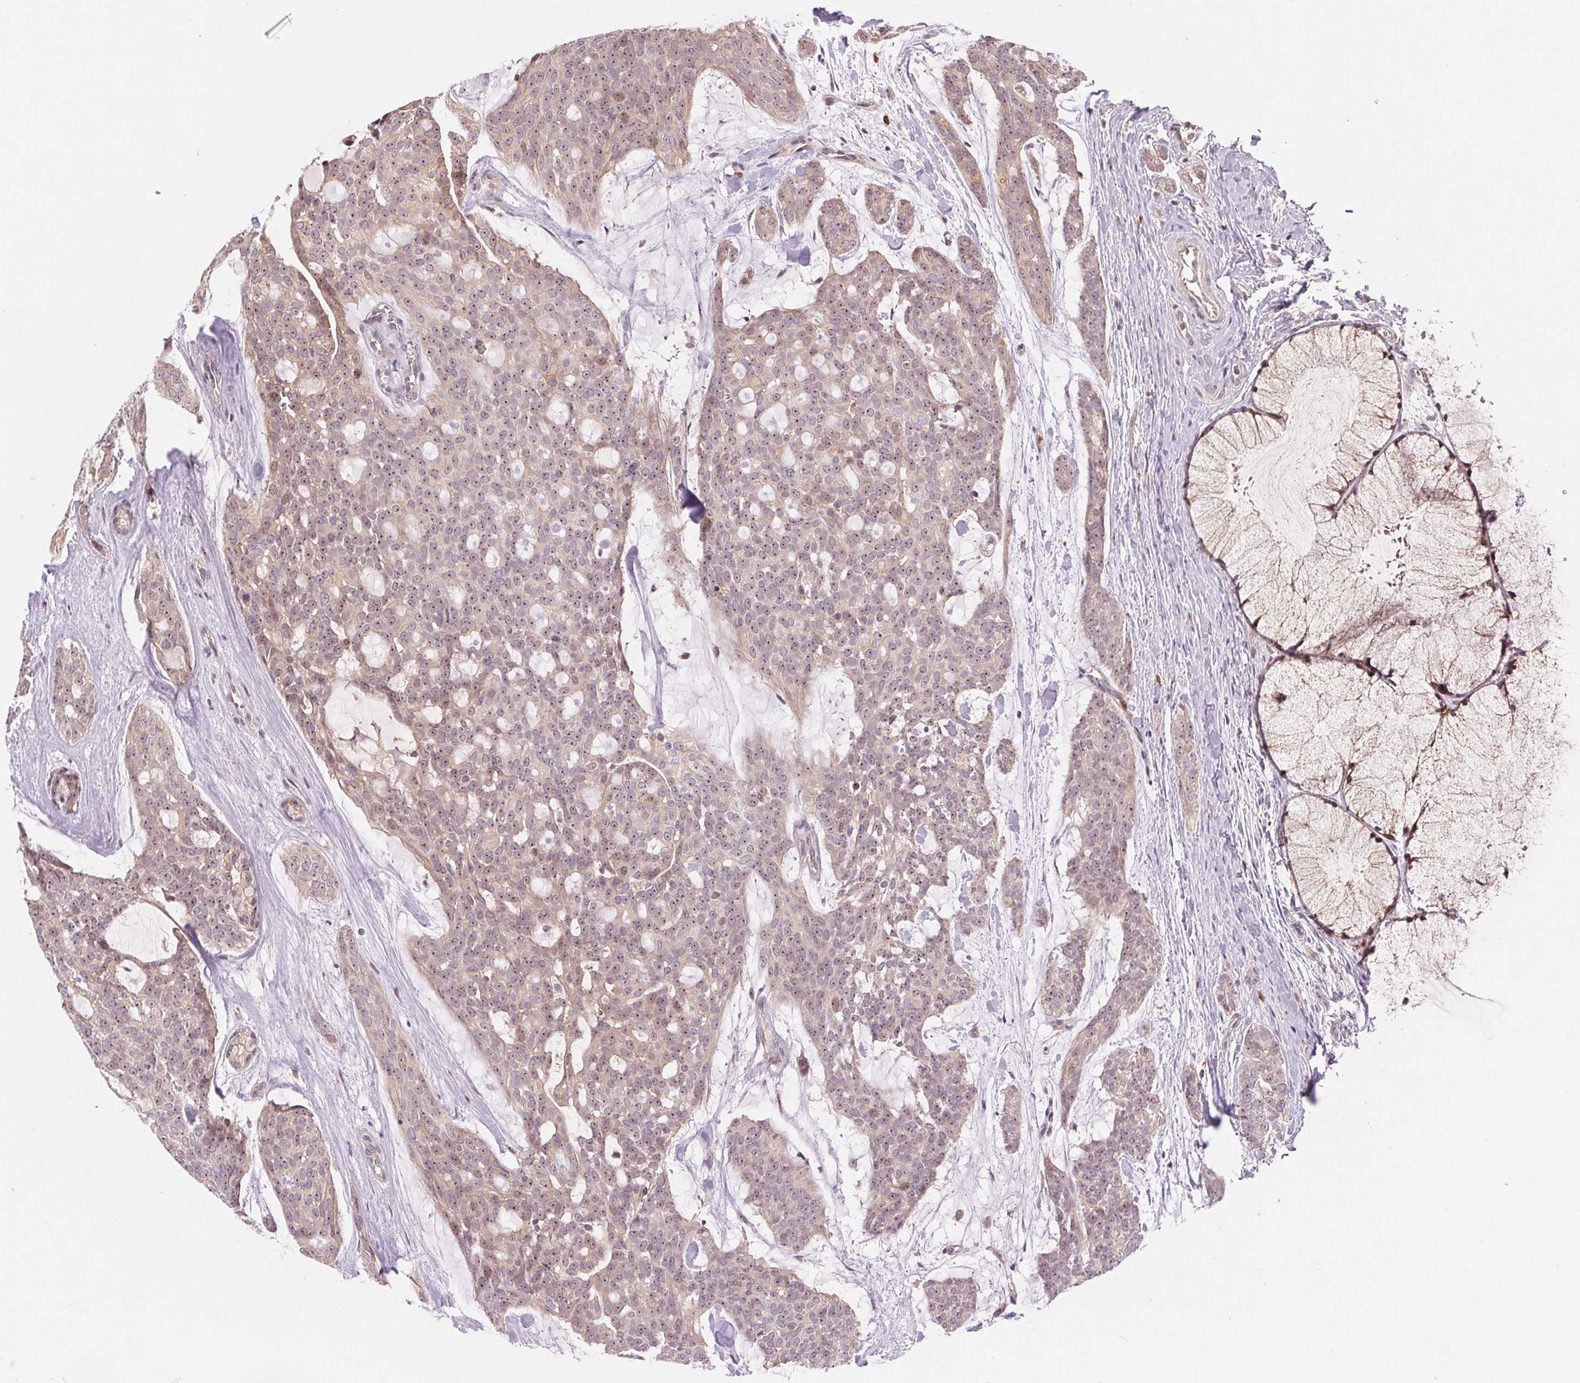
{"staining": {"intensity": "weak", "quantity": ">75%", "location": "cytoplasmic/membranous,nuclear"}, "tissue": "head and neck cancer", "cell_type": "Tumor cells", "image_type": "cancer", "snomed": [{"axis": "morphology", "description": "Adenocarcinoma, NOS"}, {"axis": "topography", "description": "Head-Neck"}], "caption": "Brown immunohistochemical staining in head and neck cancer (adenocarcinoma) exhibits weak cytoplasmic/membranous and nuclear expression in about >75% of tumor cells. (Brightfield microscopy of DAB IHC at high magnification).", "gene": "RANBP3L", "patient": {"sex": "male", "age": 66}}